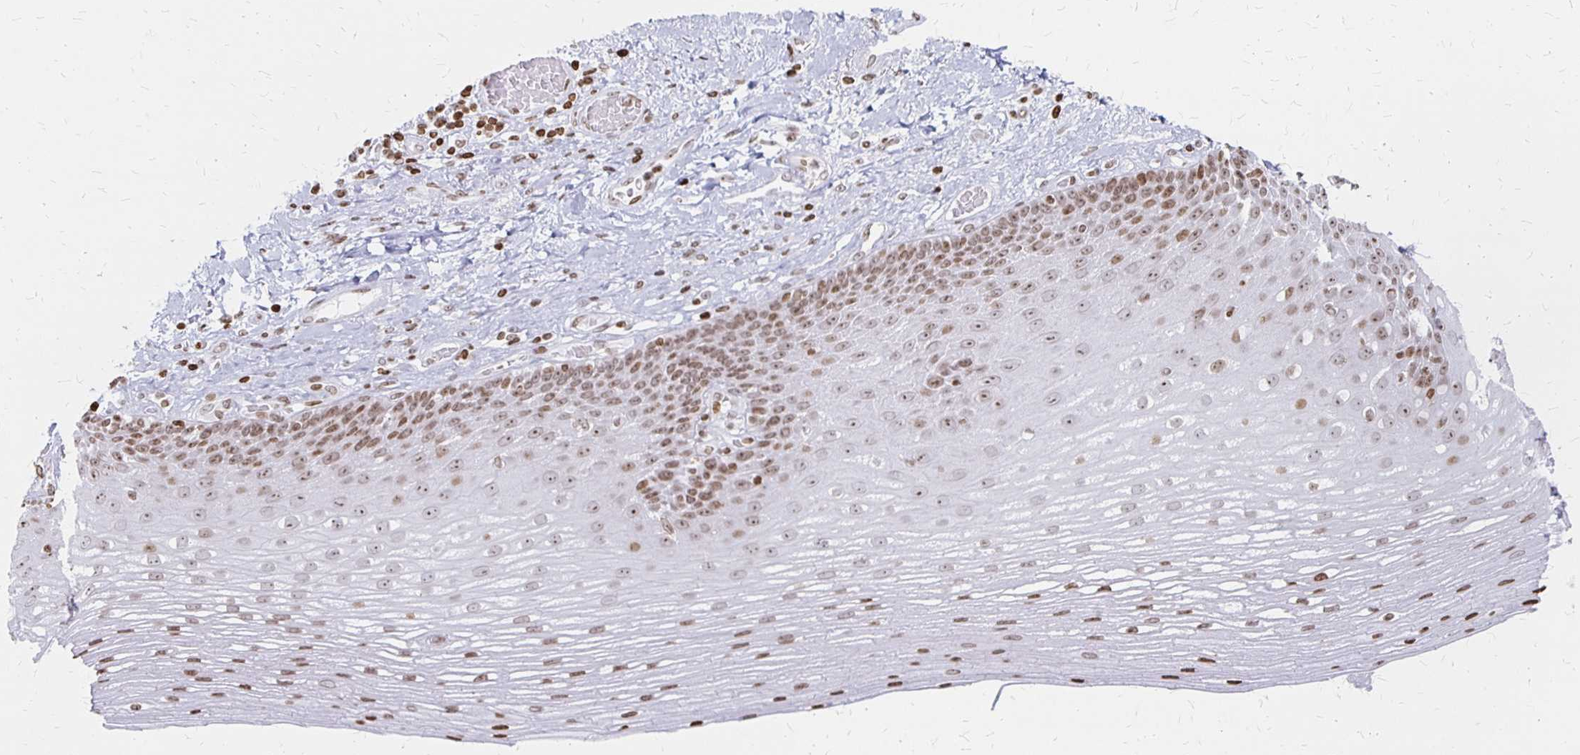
{"staining": {"intensity": "moderate", "quantity": "25%-75%", "location": "nuclear"}, "tissue": "esophagus", "cell_type": "Squamous epithelial cells", "image_type": "normal", "snomed": [{"axis": "morphology", "description": "Normal tissue, NOS"}, {"axis": "topography", "description": "Esophagus"}], "caption": "Normal esophagus displays moderate nuclear expression in approximately 25%-75% of squamous epithelial cells, visualized by immunohistochemistry.", "gene": "ZNF280C", "patient": {"sex": "male", "age": 62}}